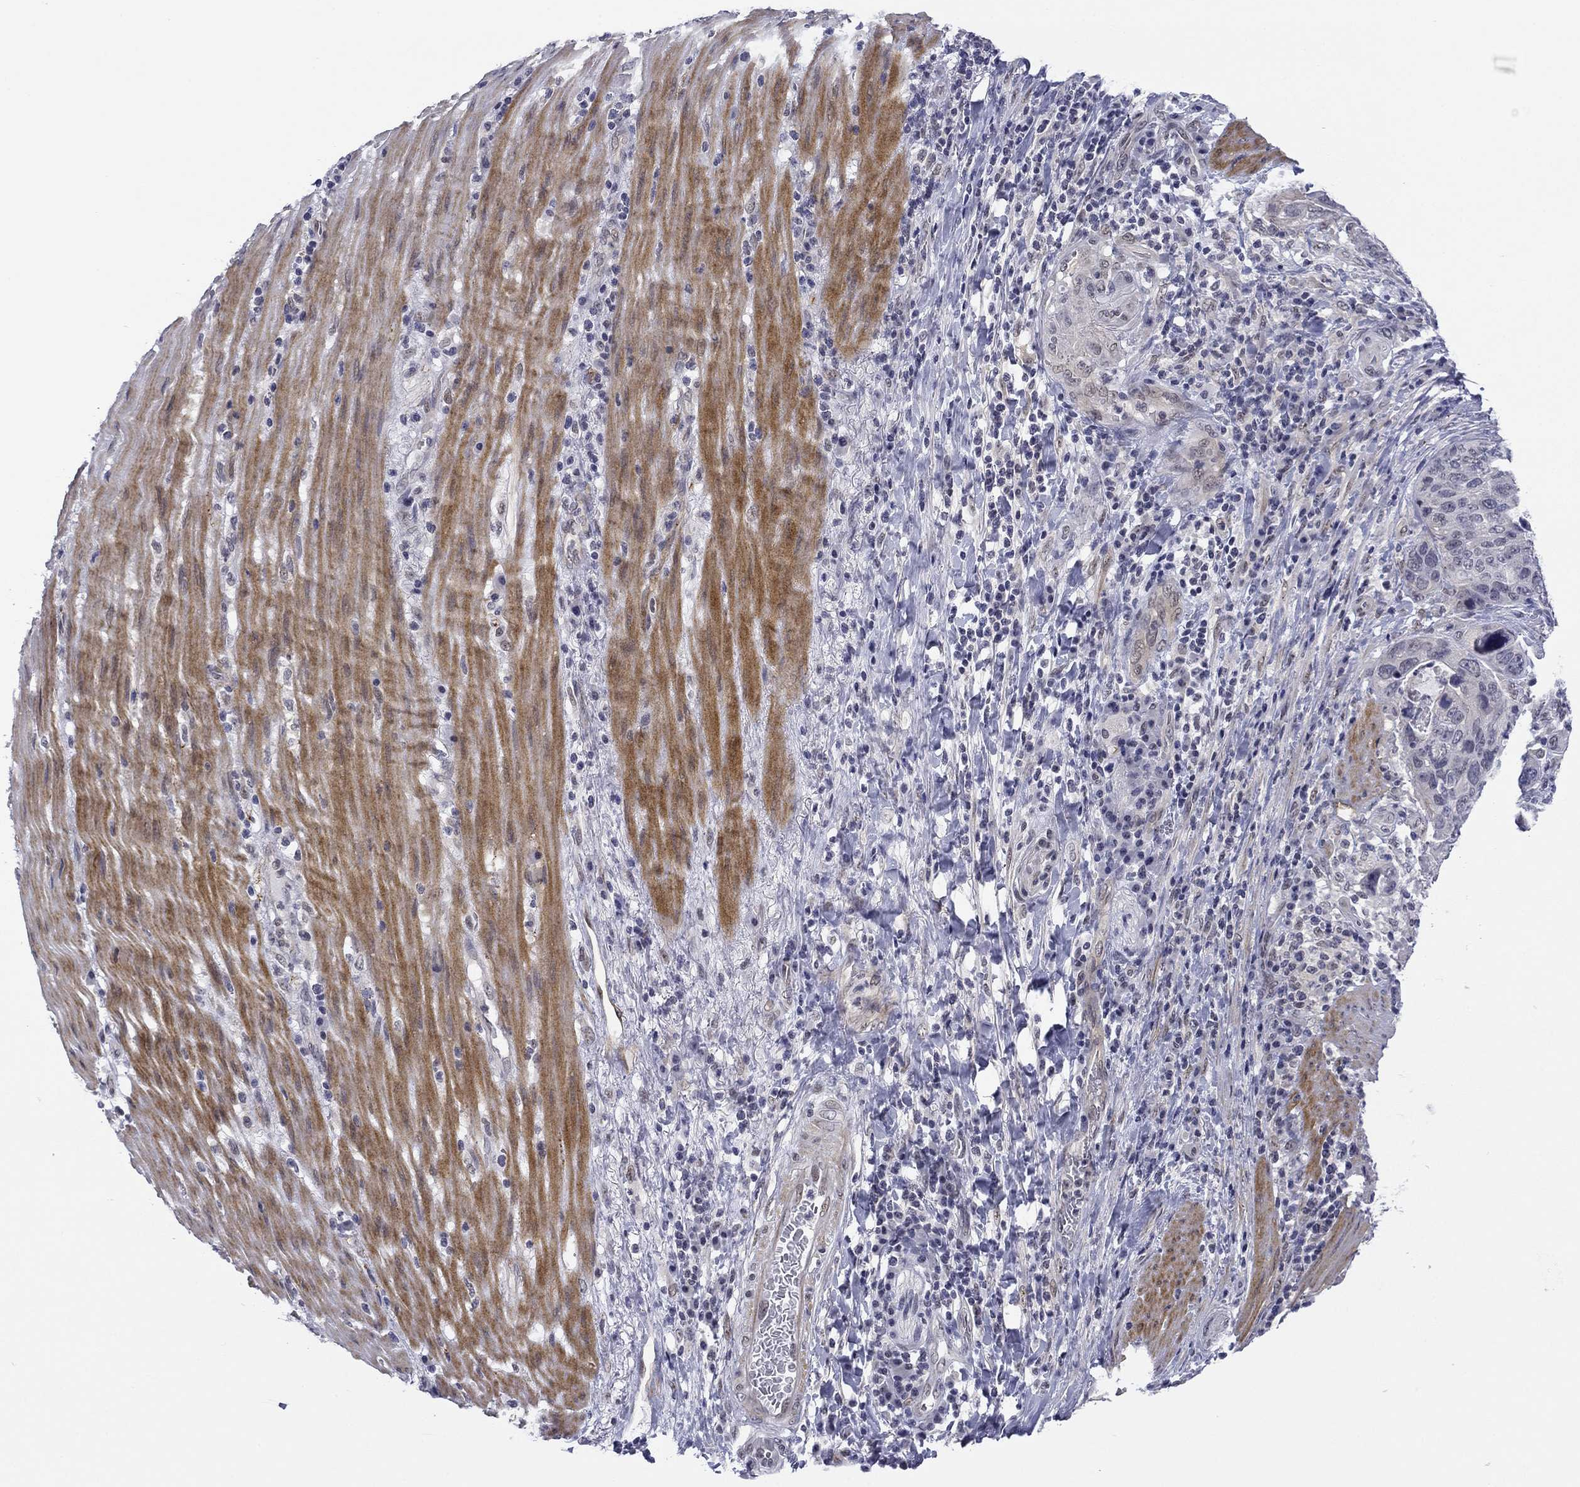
{"staining": {"intensity": "negative", "quantity": "none", "location": "none"}, "tissue": "stomach cancer", "cell_type": "Tumor cells", "image_type": "cancer", "snomed": [{"axis": "morphology", "description": "Adenocarcinoma, NOS"}, {"axis": "topography", "description": "Stomach"}], "caption": "There is no significant positivity in tumor cells of stomach adenocarcinoma.", "gene": "TIGD4", "patient": {"sex": "male", "age": 54}}